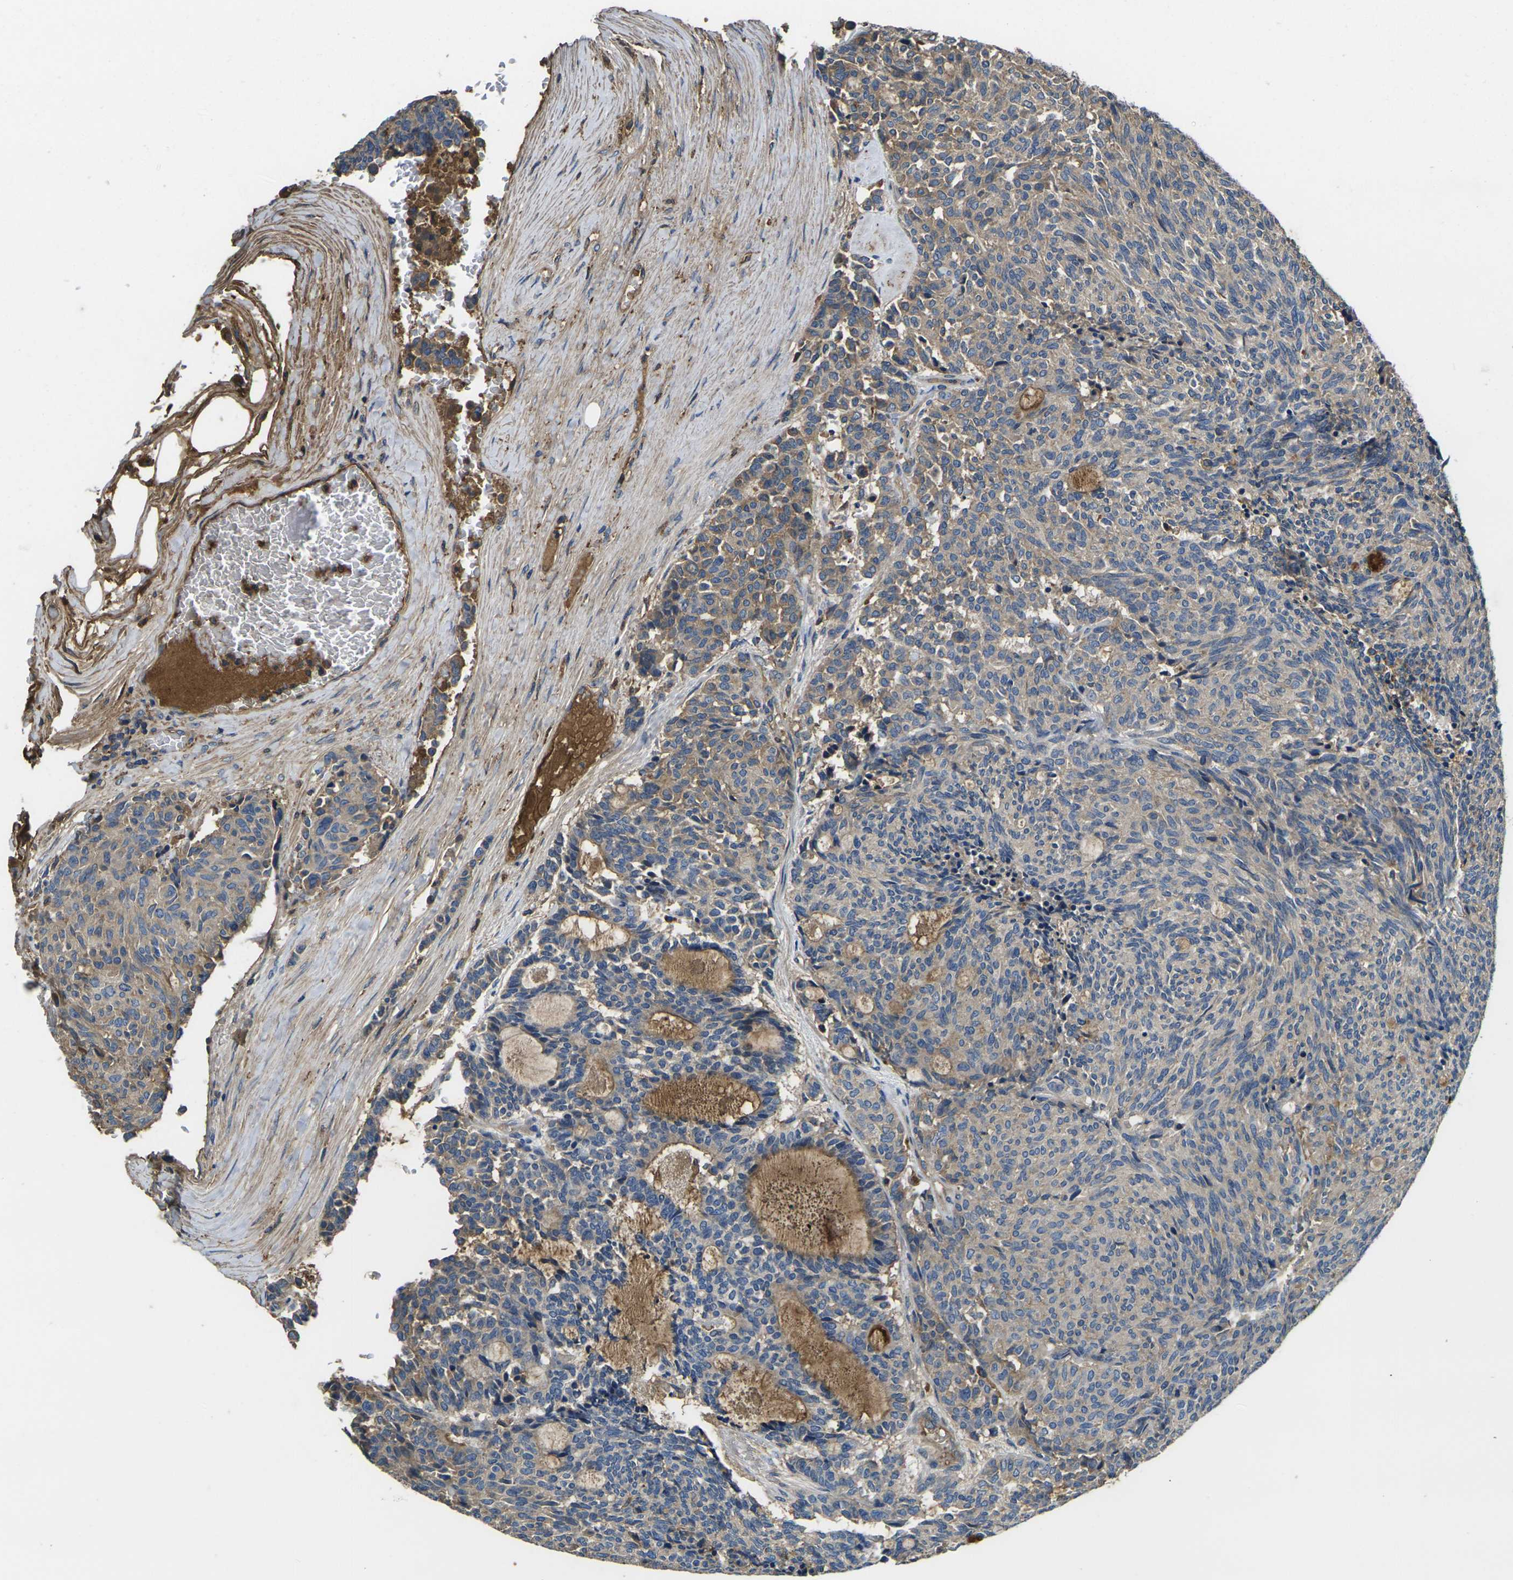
{"staining": {"intensity": "weak", "quantity": ">75%", "location": "cytoplasmic/membranous"}, "tissue": "carcinoid", "cell_type": "Tumor cells", "image_type": "cancer", "snomed": [{"axis": "morphology", "description": "Carcinoid, malignant, NOS"}, {"axis": "topography", "description": "Pancreas"}], "caption": "Tumor cells exhibit low levels of weak cytoplasmic/membranous positivity in about >75% of cells in carcinoid. (brown staining indicates protein expression, while blue staining denotes nuclei).", "gene": "HSPG2", "patient": {"sex": "female", "age": 54}}